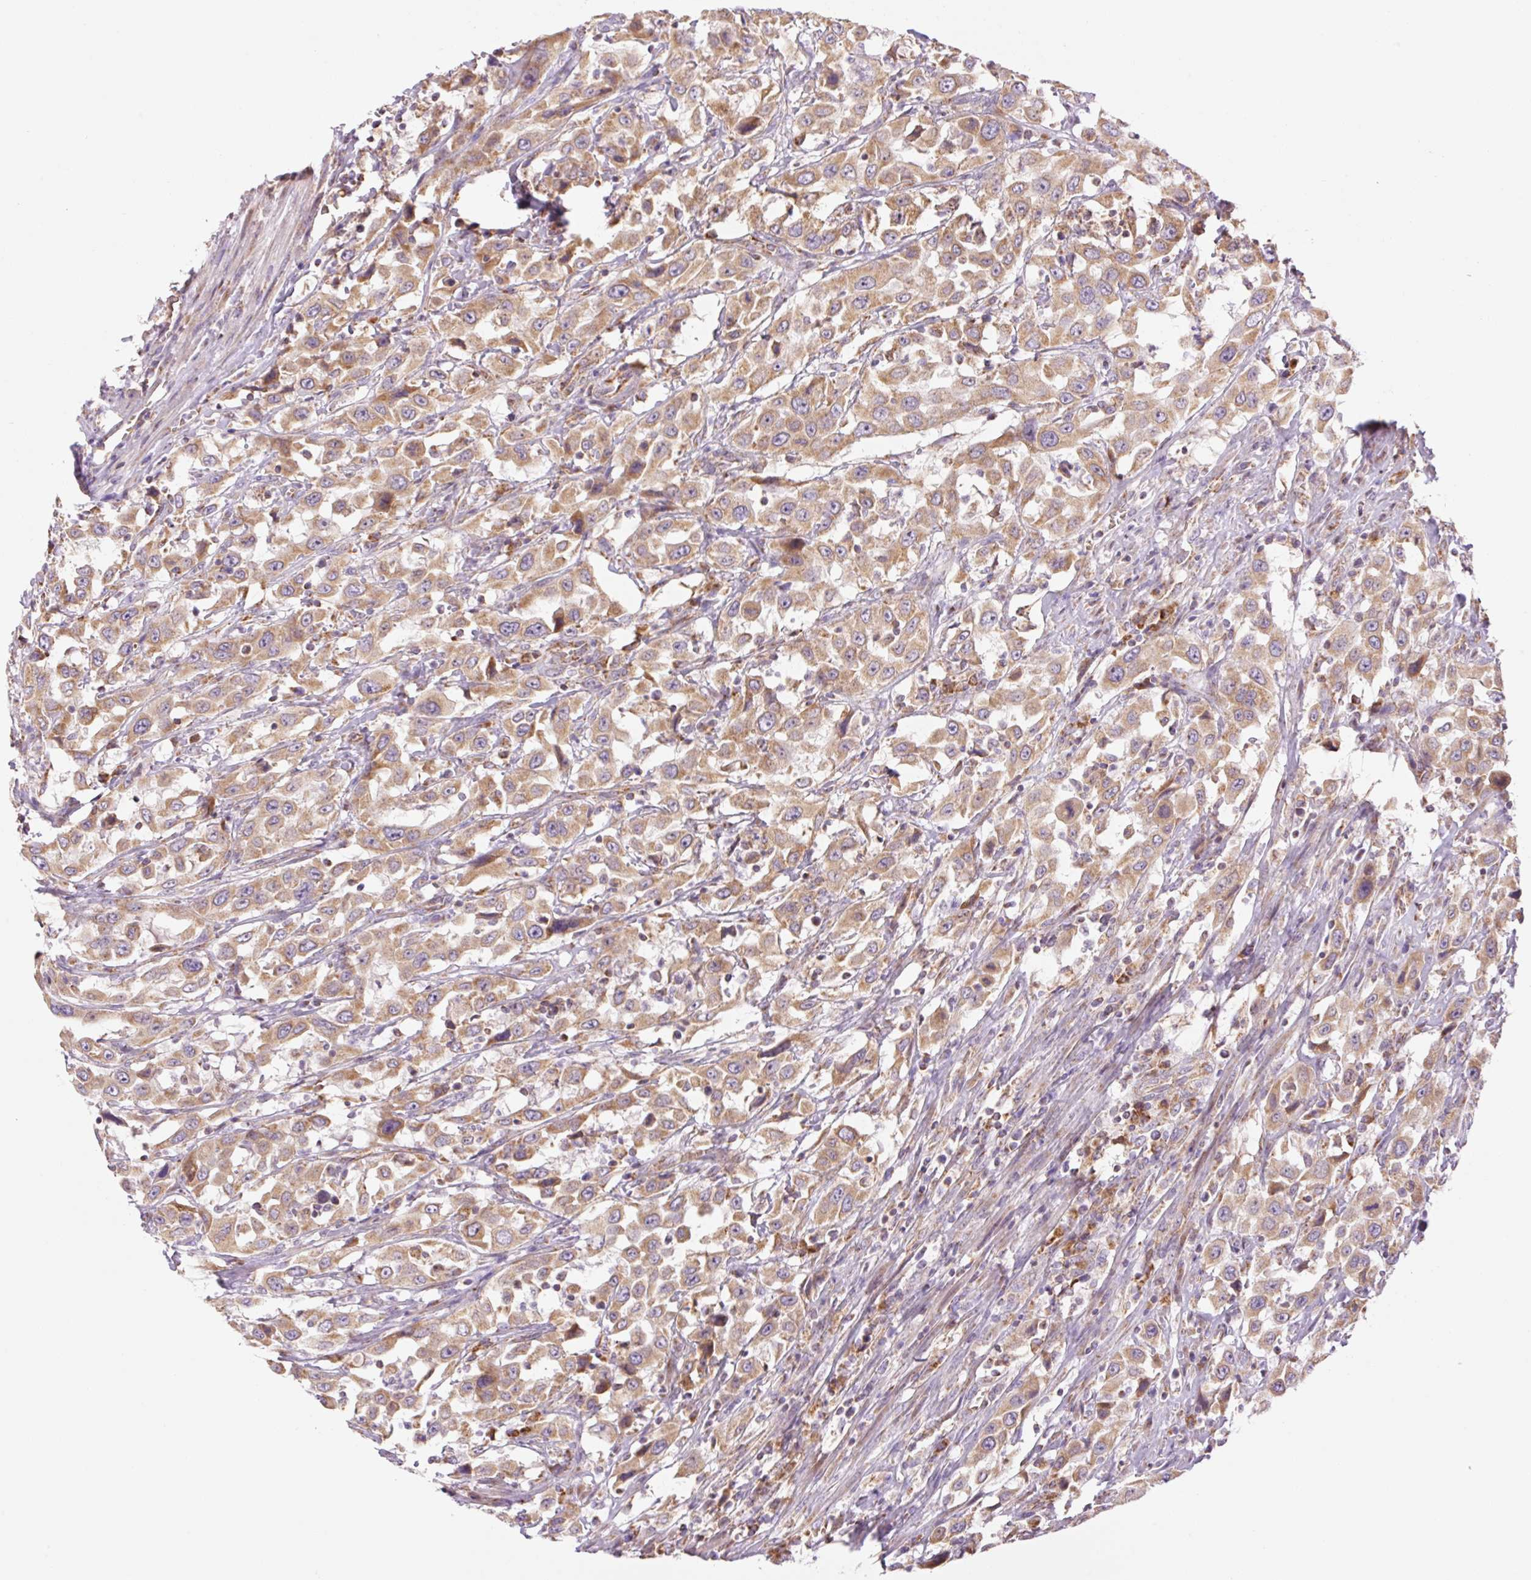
{"staining": {"intensity": "moderate", "quantity": ">75%", "location": "cytoplasmic/membranous"}, "tissue": "urothelial cancer", "cell_type": "Tumor cells", "image_type": "cancer", "snomed": [{"axis": "morphology", "description": "Urothelial carcinoma, High grade"}, {"axis": "topography", "description": "Urinary bladder"}], "caption": "A medium amount of moderate cytoplasmic/membranous positivity is present in approximately >75% of tumor cells in urothelial cancer tissue.", "gene": "GOSR2", "patient": {"sex": "male", "age": 61}}